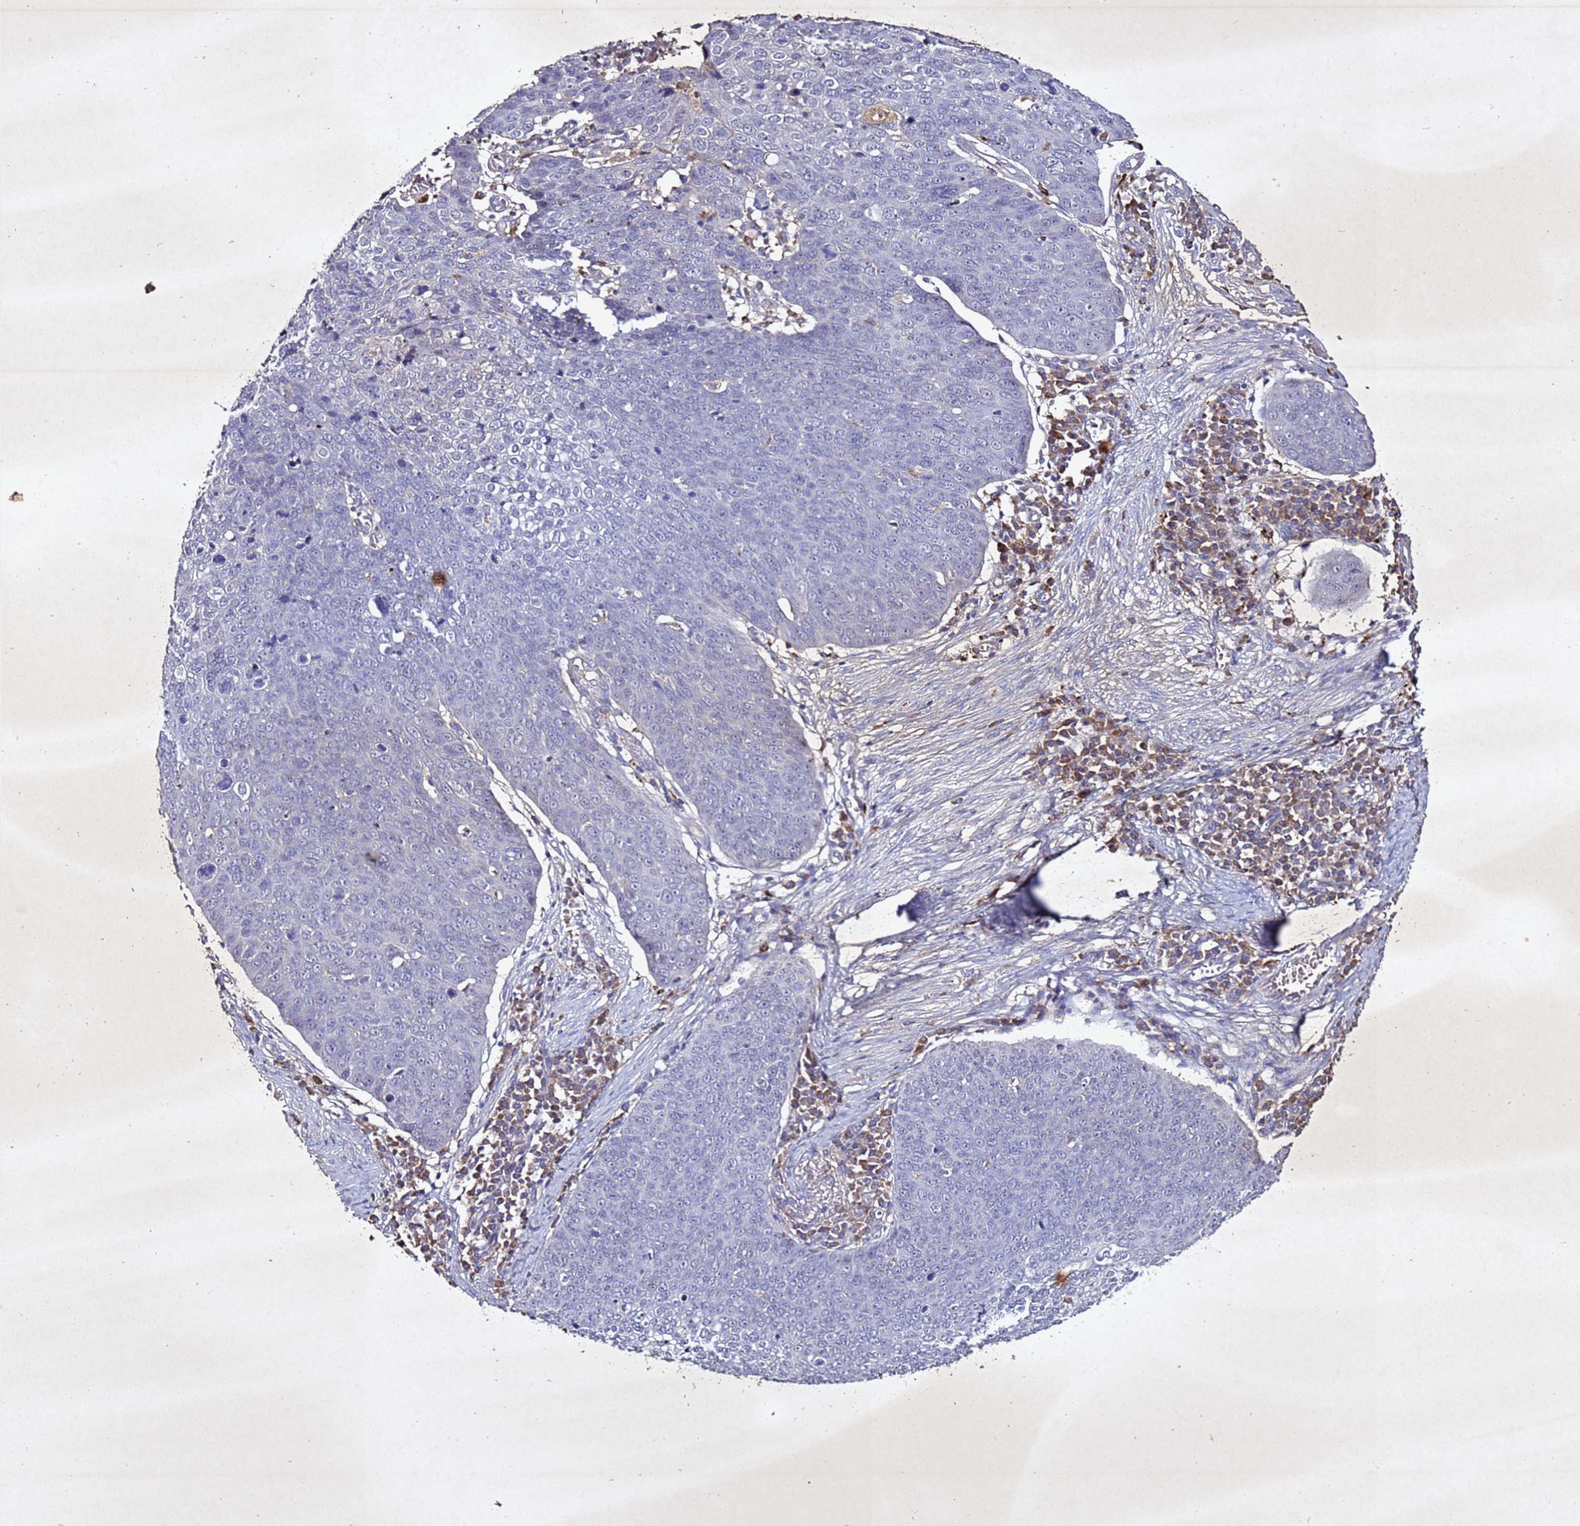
{"staining": {"intensity": "negative", "quantity": "none", "location": "none"}, "tissue": "skin cancer", "cell_type": "Tumor cells", "image_type": "cancer", "snomed": [{"axis": "morphology", "description": "Squamous cell carcinoma, NOS"}, {"axis": "topography", "description": "Skin"}], "caption": "This is an IHC histopathology image of skin cancer. There is no expression in tumor cells.", "gene": "SV2B", "patient": {"sex": "male", "age": 71}}